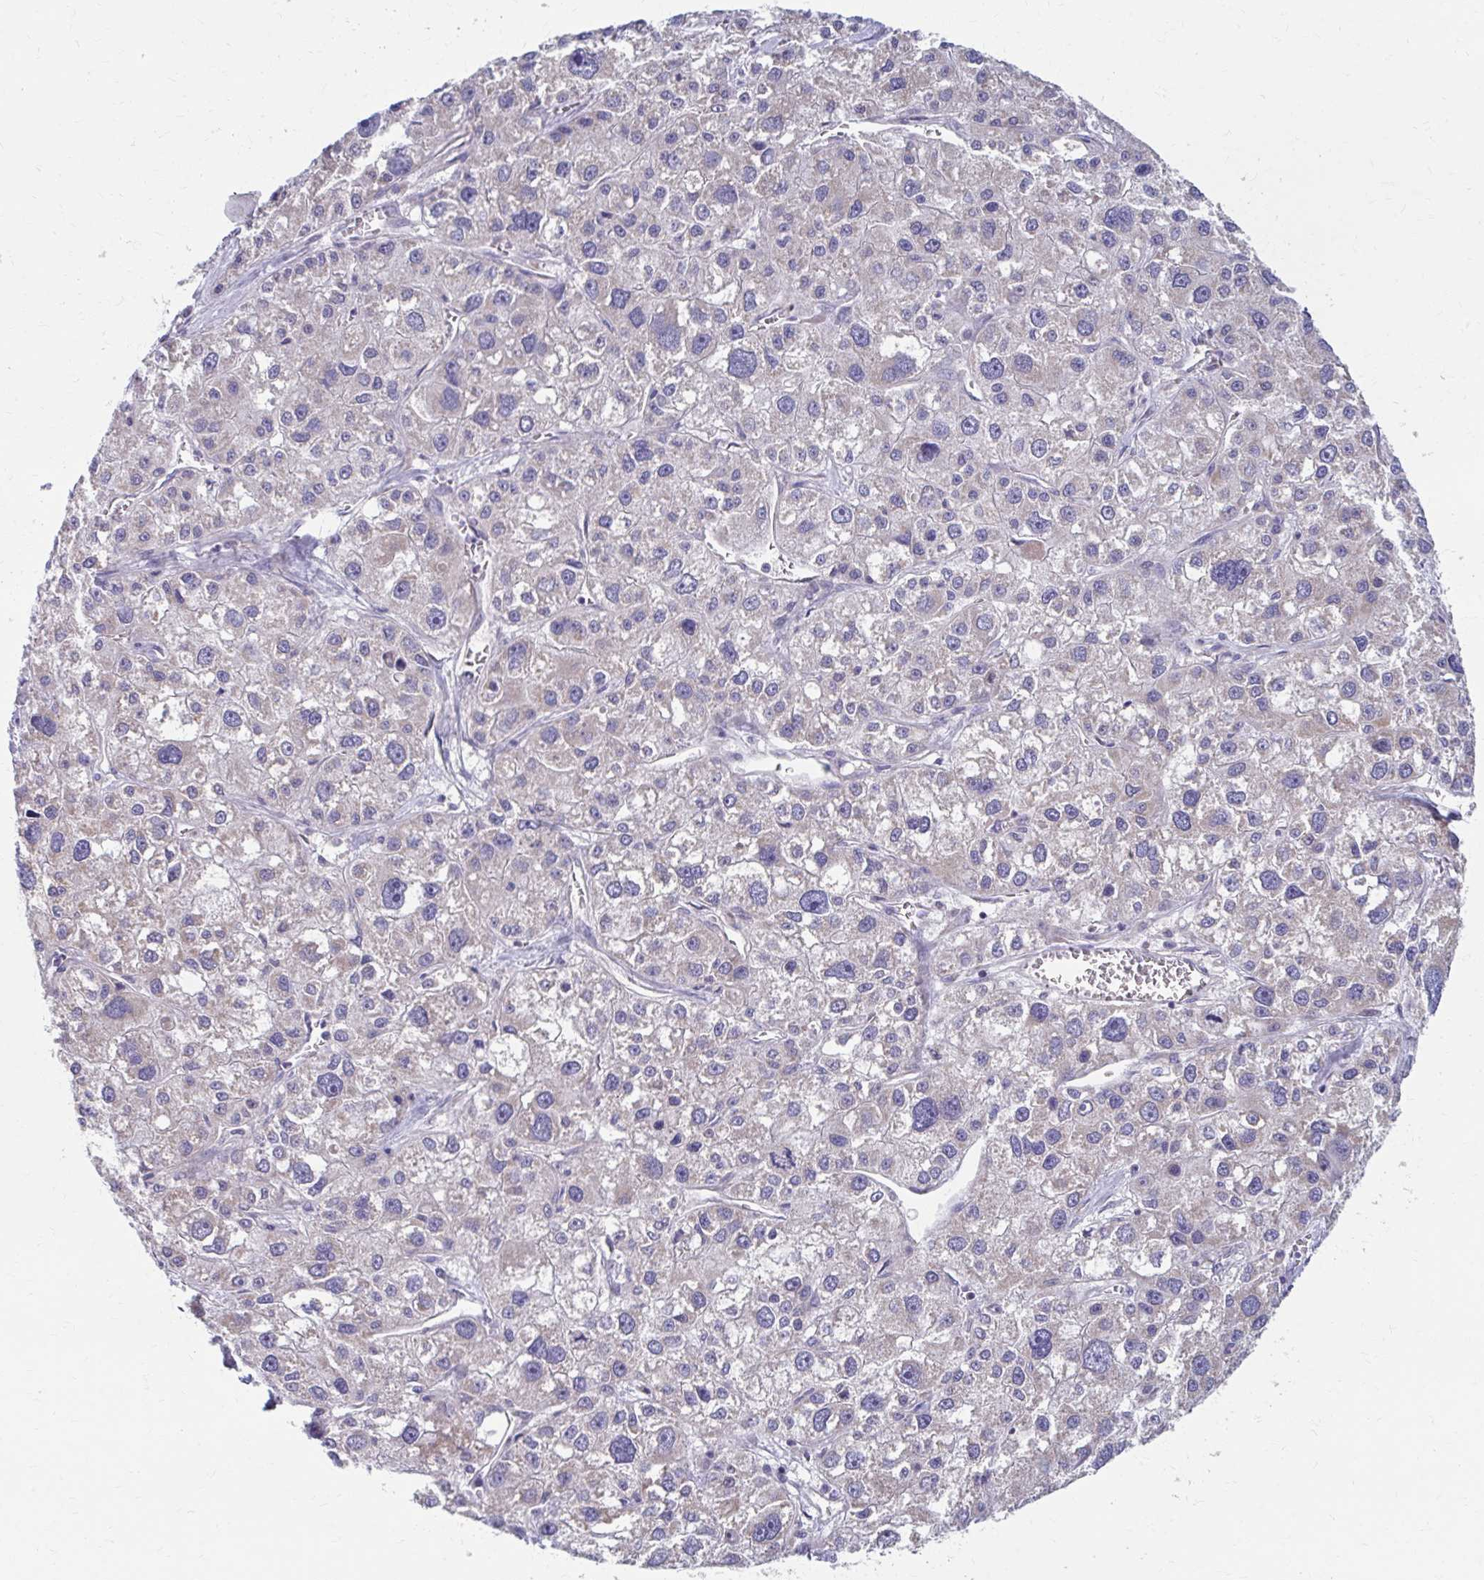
{"staining": {"intensity": "negative", "quantity": "none", "location": "none"}, "tissue": "liver cancer", "cell_type": "Tumor cells", "image_type": "cancer", "snomed": [{"axis": "morphology", "description": "Carcinoma, Hepatocellular, NOS"}, {"axis": "topography", "description": "Liver"}], "caption": "Image shows no significant protein positivity in tumor cells of liver hepatocellular carcinoma. (DAB IHC with hematoxylin counter stain).", "gene": "RCC1L", "patient": {"sex": "male", "age": 73}}